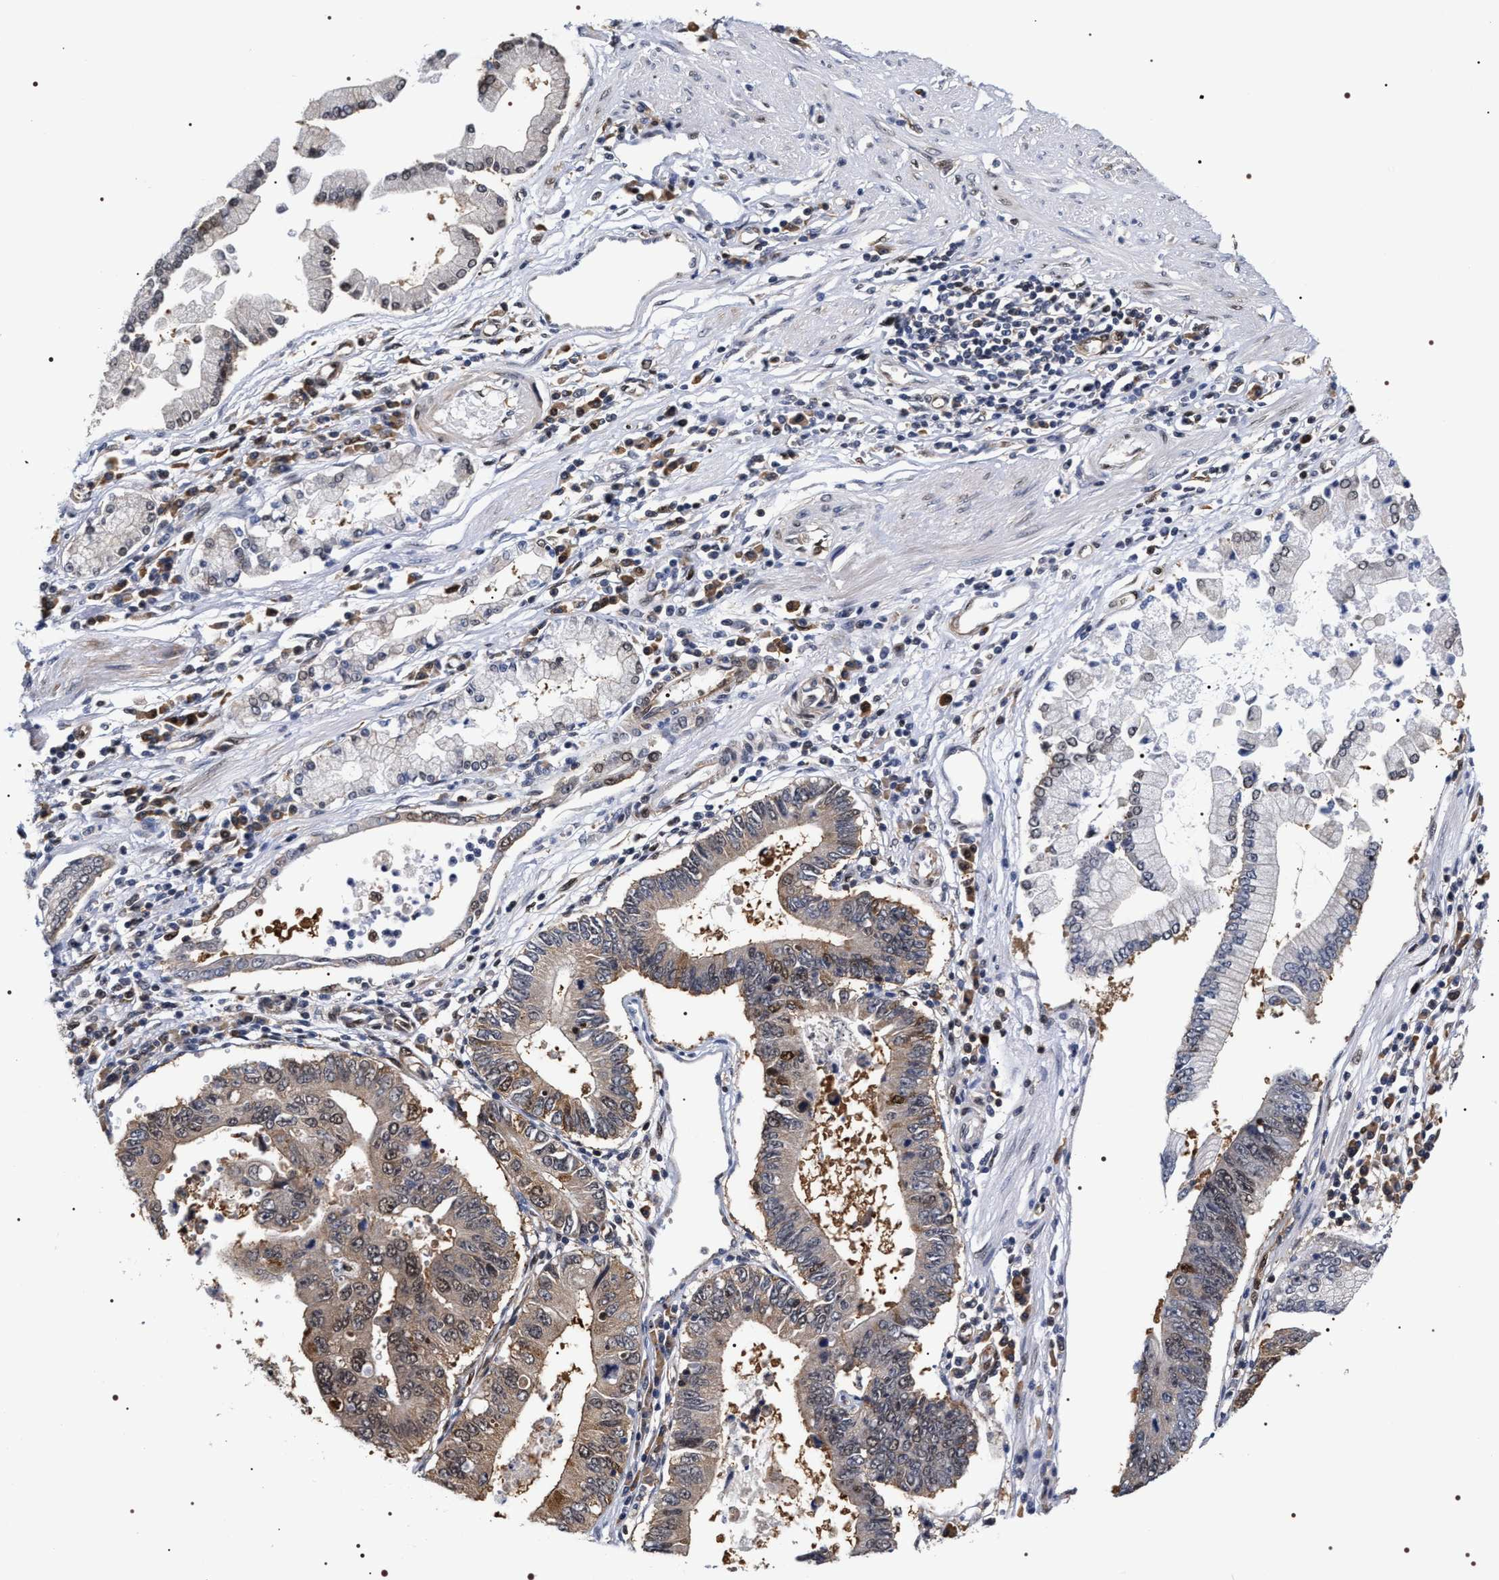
{"staining": {"intensity": "strong", "quantity": "<25%", "location": "cytoplasmic/membranous,nuclear"}, "tissue": "stomach cancer", "cell_type": "Tumor cells", "image_type": "cancer", "snomed": [{"axis": "morphology", "description": "Adenocarcinoma, NOS"}, {"axis": "topography", "description": "Stomach"}], "caption": "Immunohistochemical staining of adenocarcinoma (stomach) shows medium levels of strong cytoplasmic/membranous and nuclear staining in about <25% of tumor cells. (Brightfield microscopy of DAB IHC at high magnification).", "gene": "BAG6", "patient": {"sex": "male", "age": 59}}